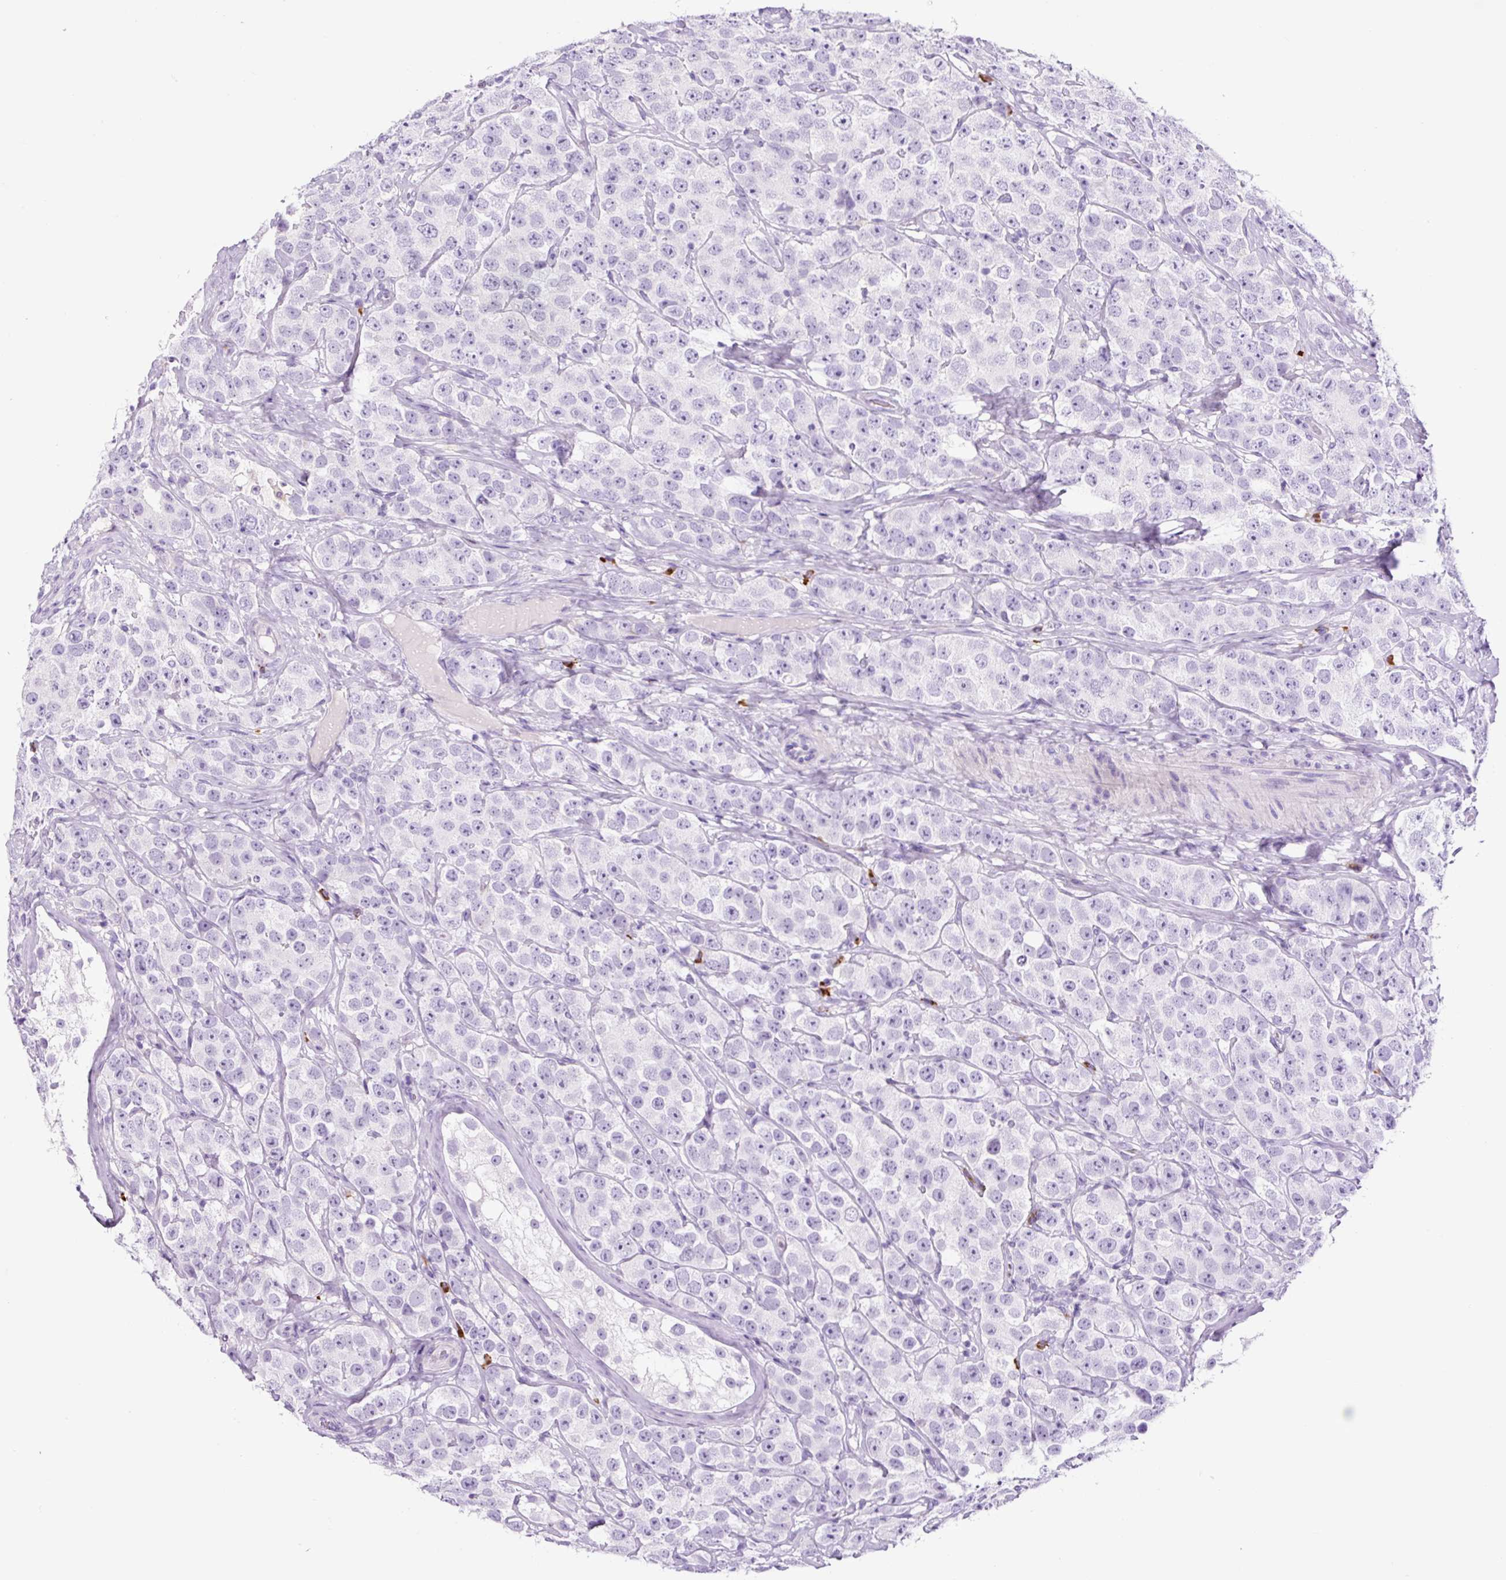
{"staining": {"intensity": "negative", "quantity": "none", "location": "none"}, "tissue": "testis cancer", "cell_type": "Tumor cells", "image_type": "cancer", "snomed": [{"axis": "morphology", "description": "Seminoma, NOS"}, {"axis": "topography", "description": "Testis"}], "caption": "High power microscopy micrograph of an immunohistochemistry histopathology image of testis cancer, revealing no significant staining in tumor cells.", "gene": "RNF212B", "patient": {"sex": "male", "age": 28}}